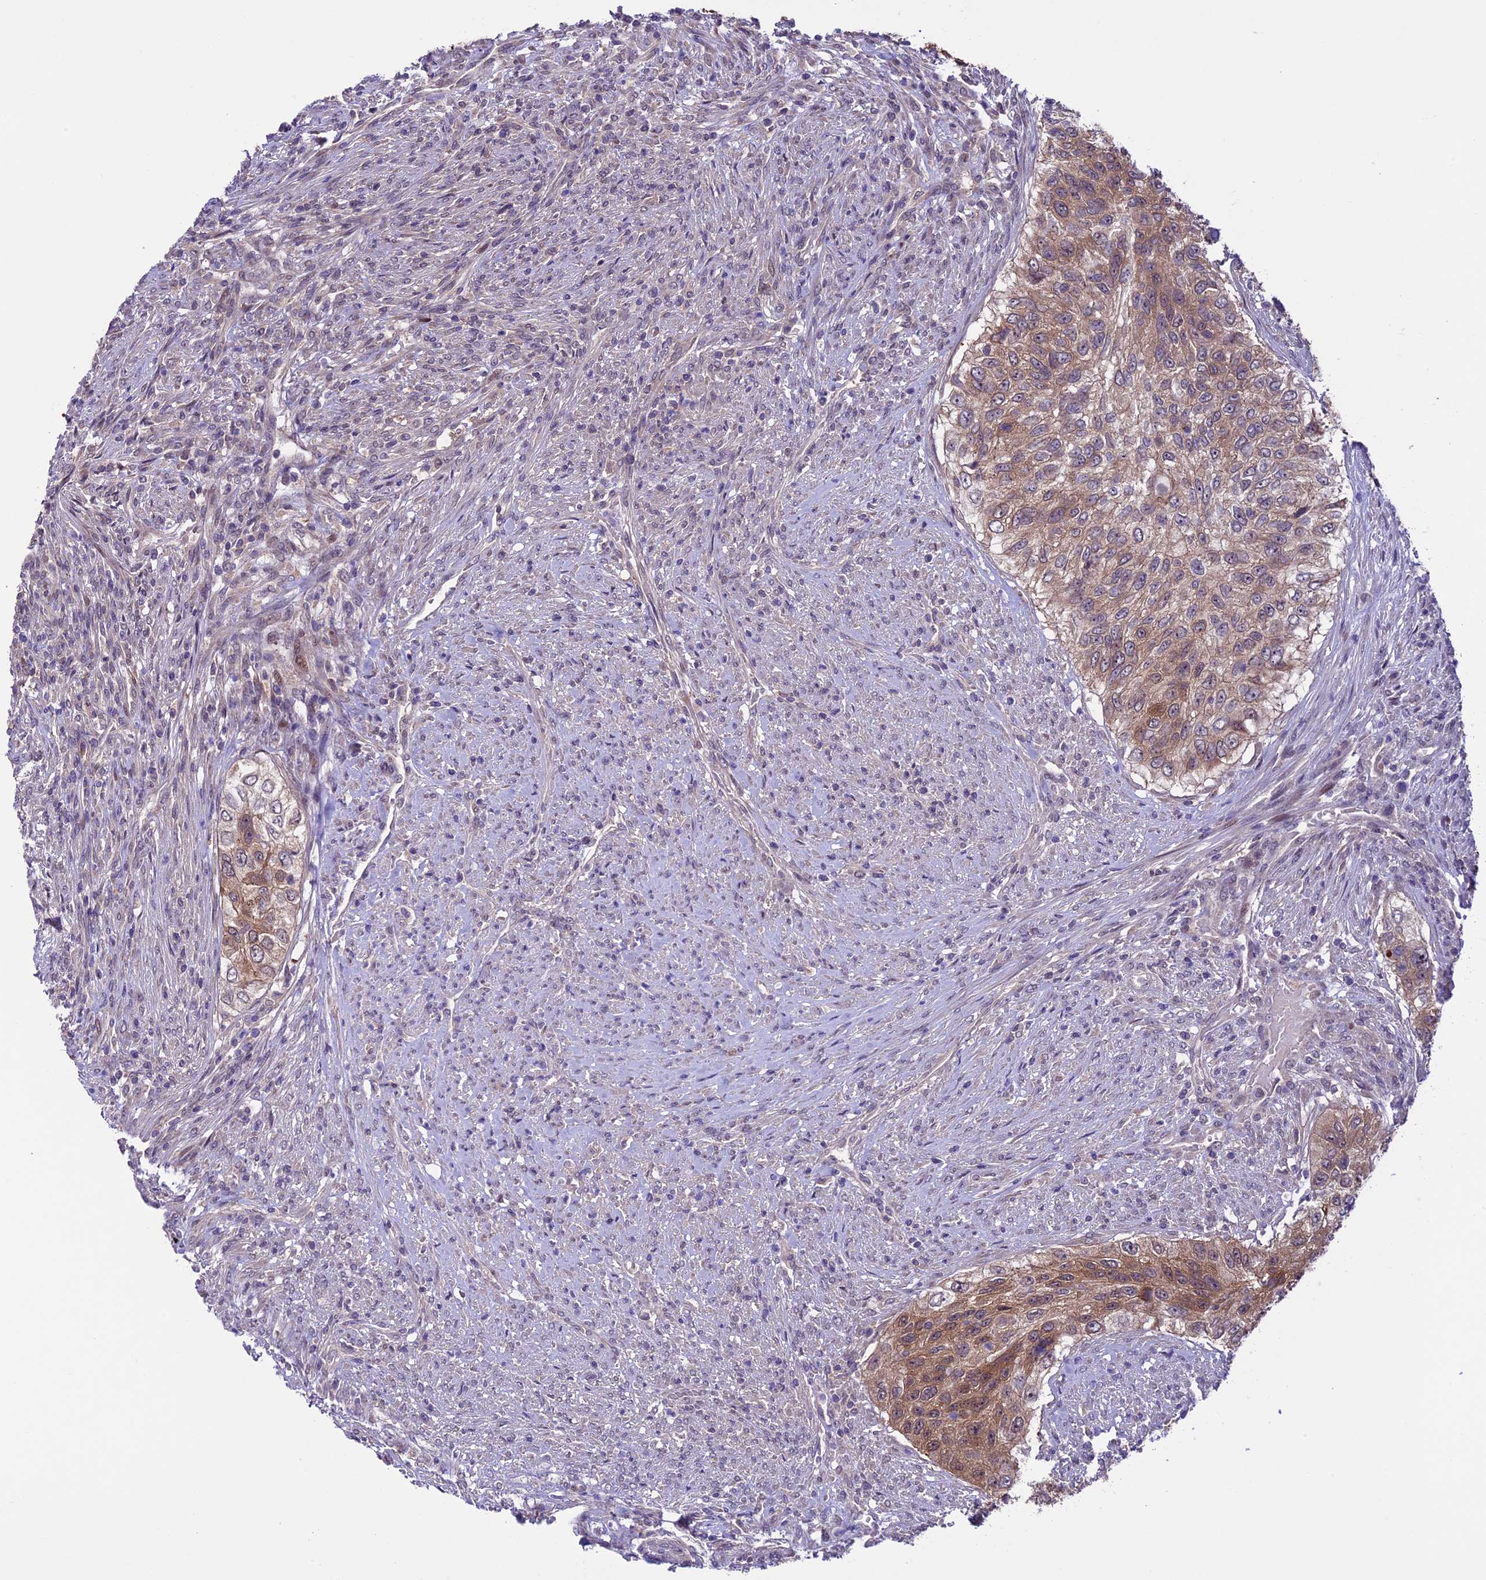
{"staining": {"intensity": "moderate", "quantity": "25%-75%", "location": "cytoplasmic/membranous"}, "tissue": "urothelial cancer", "cell_type": "Tumor cells", "image_type": "cancer", "snomed": [{"axis": "morphology", "description": "Urothelial carcinoma, High grade"}, {"axis": "topography", "description": "Urinary bladder"}], "caption": "Immunohistochemical staining of urothelial cancer displays medium levels of moderate cytoplasmic/membranous protein positivity in approximately 25%-75% of tumor cells.", "gene": "XKR7", "patient": {"sex": "female", "age": 60}}